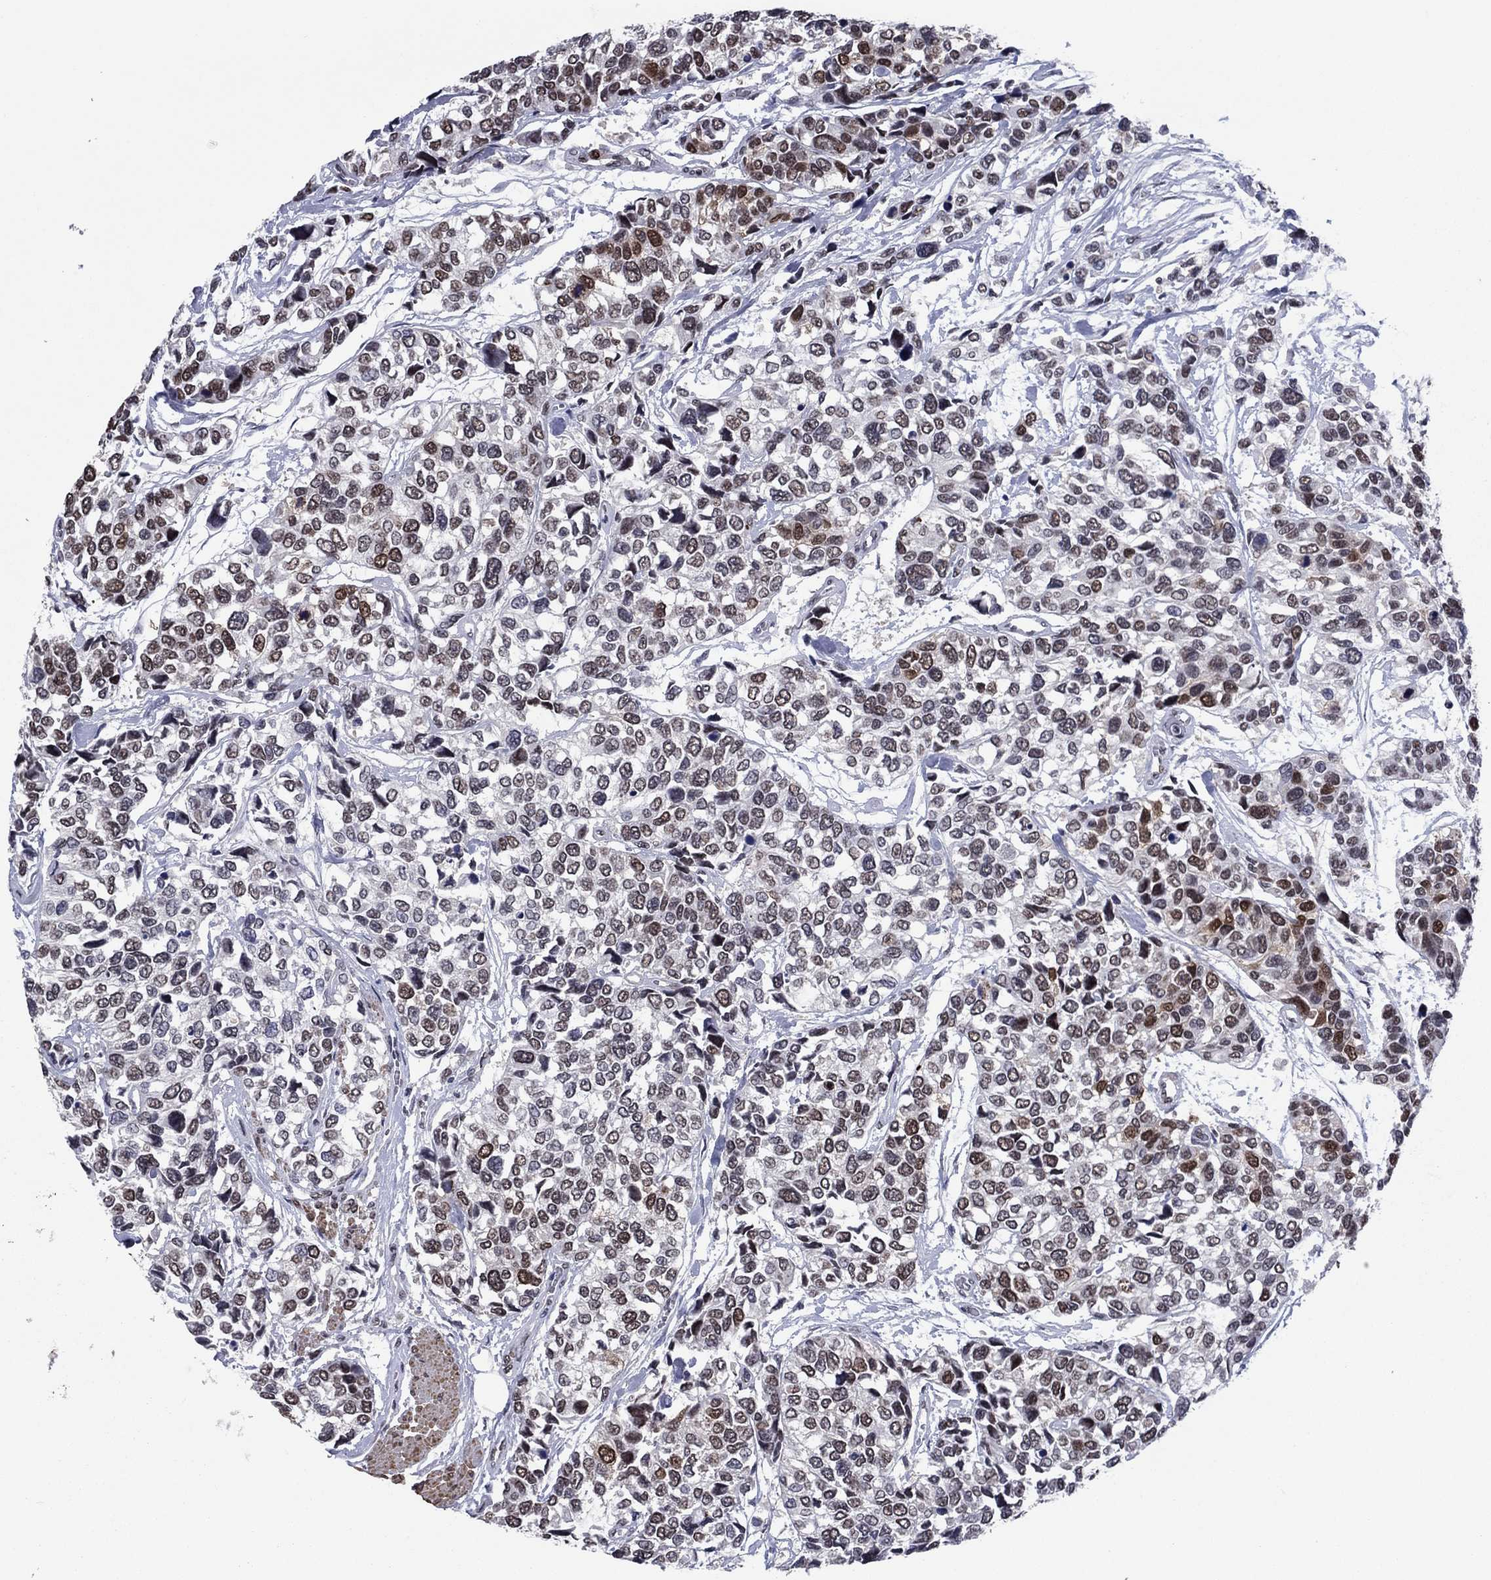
{"staining": {"intensity": "moderate", "quantity": "25%-75%", "location": "nuclear"}, "tissue": "urothelial cancer", "cell_type": "Tumor cells", "image_type": "cancer", "snomed": [{"axis": "morphology", "description": "Urothelial carcinoma, High grade"}, {"axis": "topography", "description": "Urinary bladder"}], "caption": "DAB (3,3'-diaminobenzidine) immunohistochemical staining of urothelial cancer displays moderate nuclear protein expression in approximately 25%-75% of tumor cells.", "gene": "TYMS", "patient": {"sex": "male", "age": 77}}